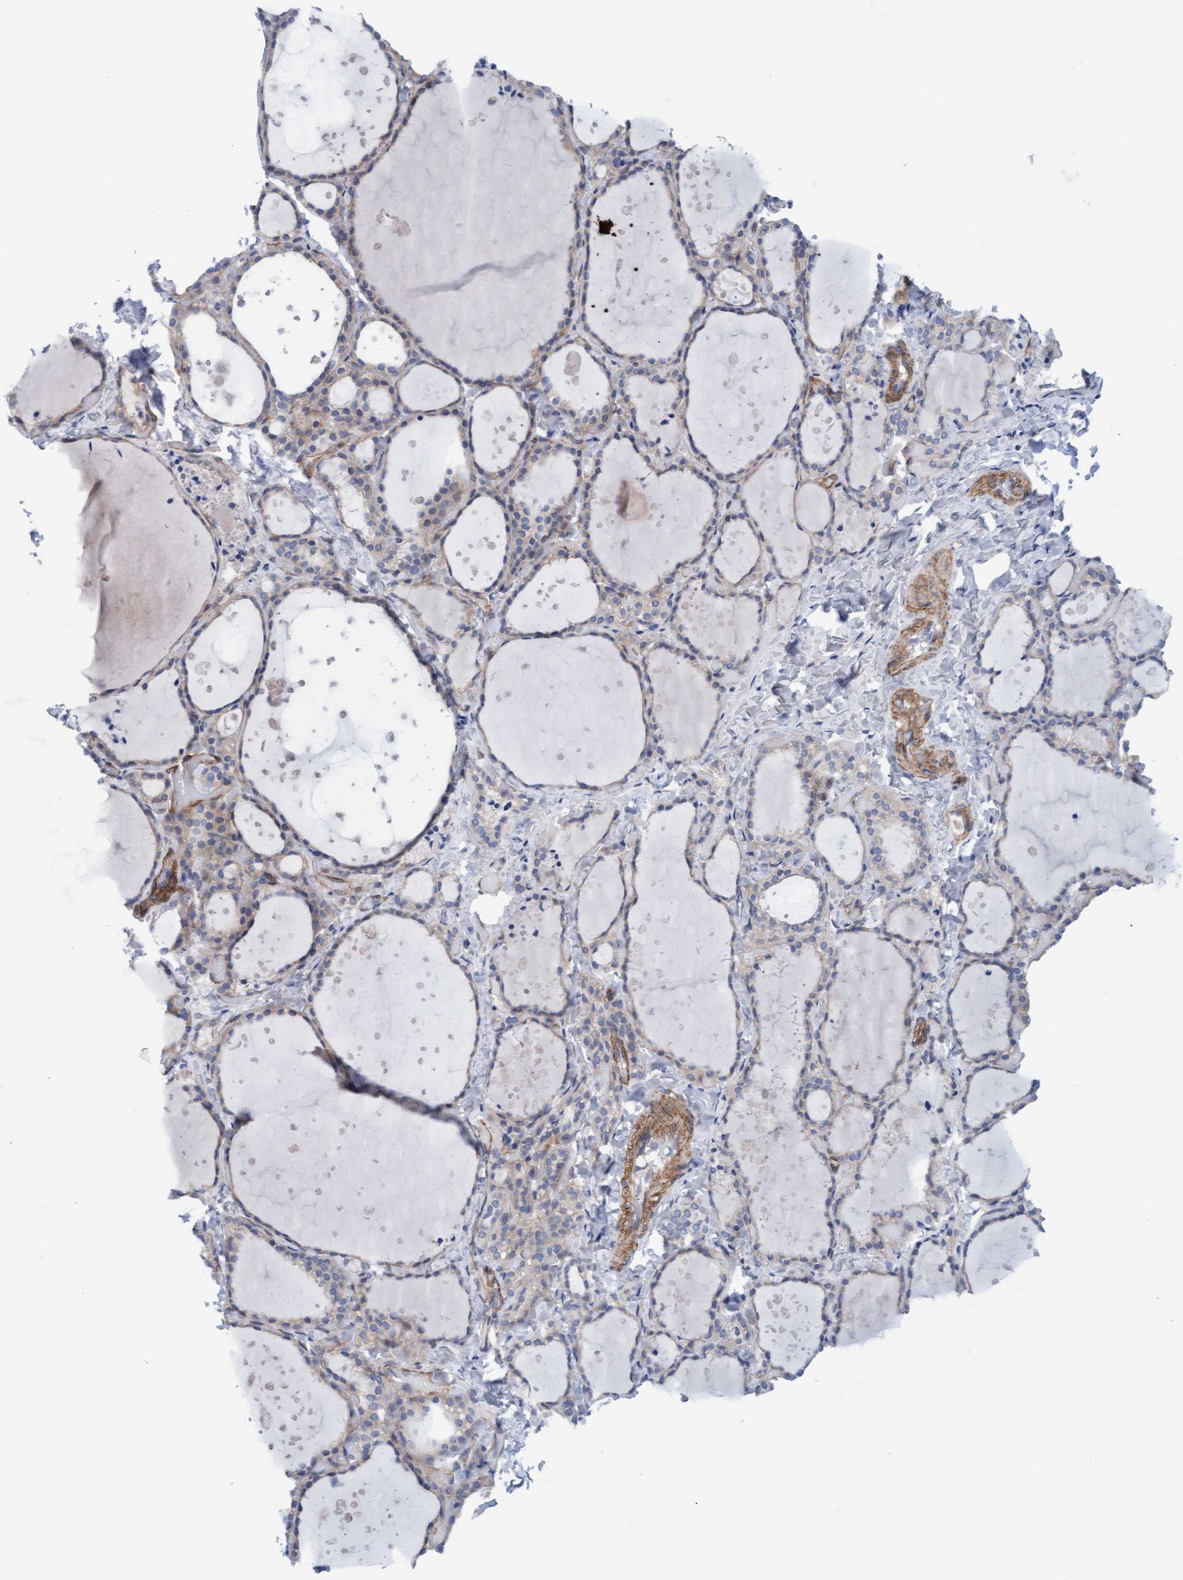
{"staining": {"intensity": "moderate", "quantity": "25%-75%", "location": "cytoplasmic/membranous"}, "tissue": "thyroid gland", "cell_type": "Glandular cells", "image_type": "normal", "snomed": [{"axis": "morphology", "description": "Normal tissue, NOS"}, {"axis": "topography", "description": "Thyroid gland"}], "caption": "Immunohistochemistry (IHC) micrograph of normal thyroid gland: thyroid gland stained using immunohistochemistry (IHC) displays medium levels of moderate protein expression localized specifically in the cytoplasmic/membranous of glandular cells, appearing as a cytoplasmic/membranous brown color.", "gene": "CDK5RAP3", "patient": {"sex": "female", "age": 44}}